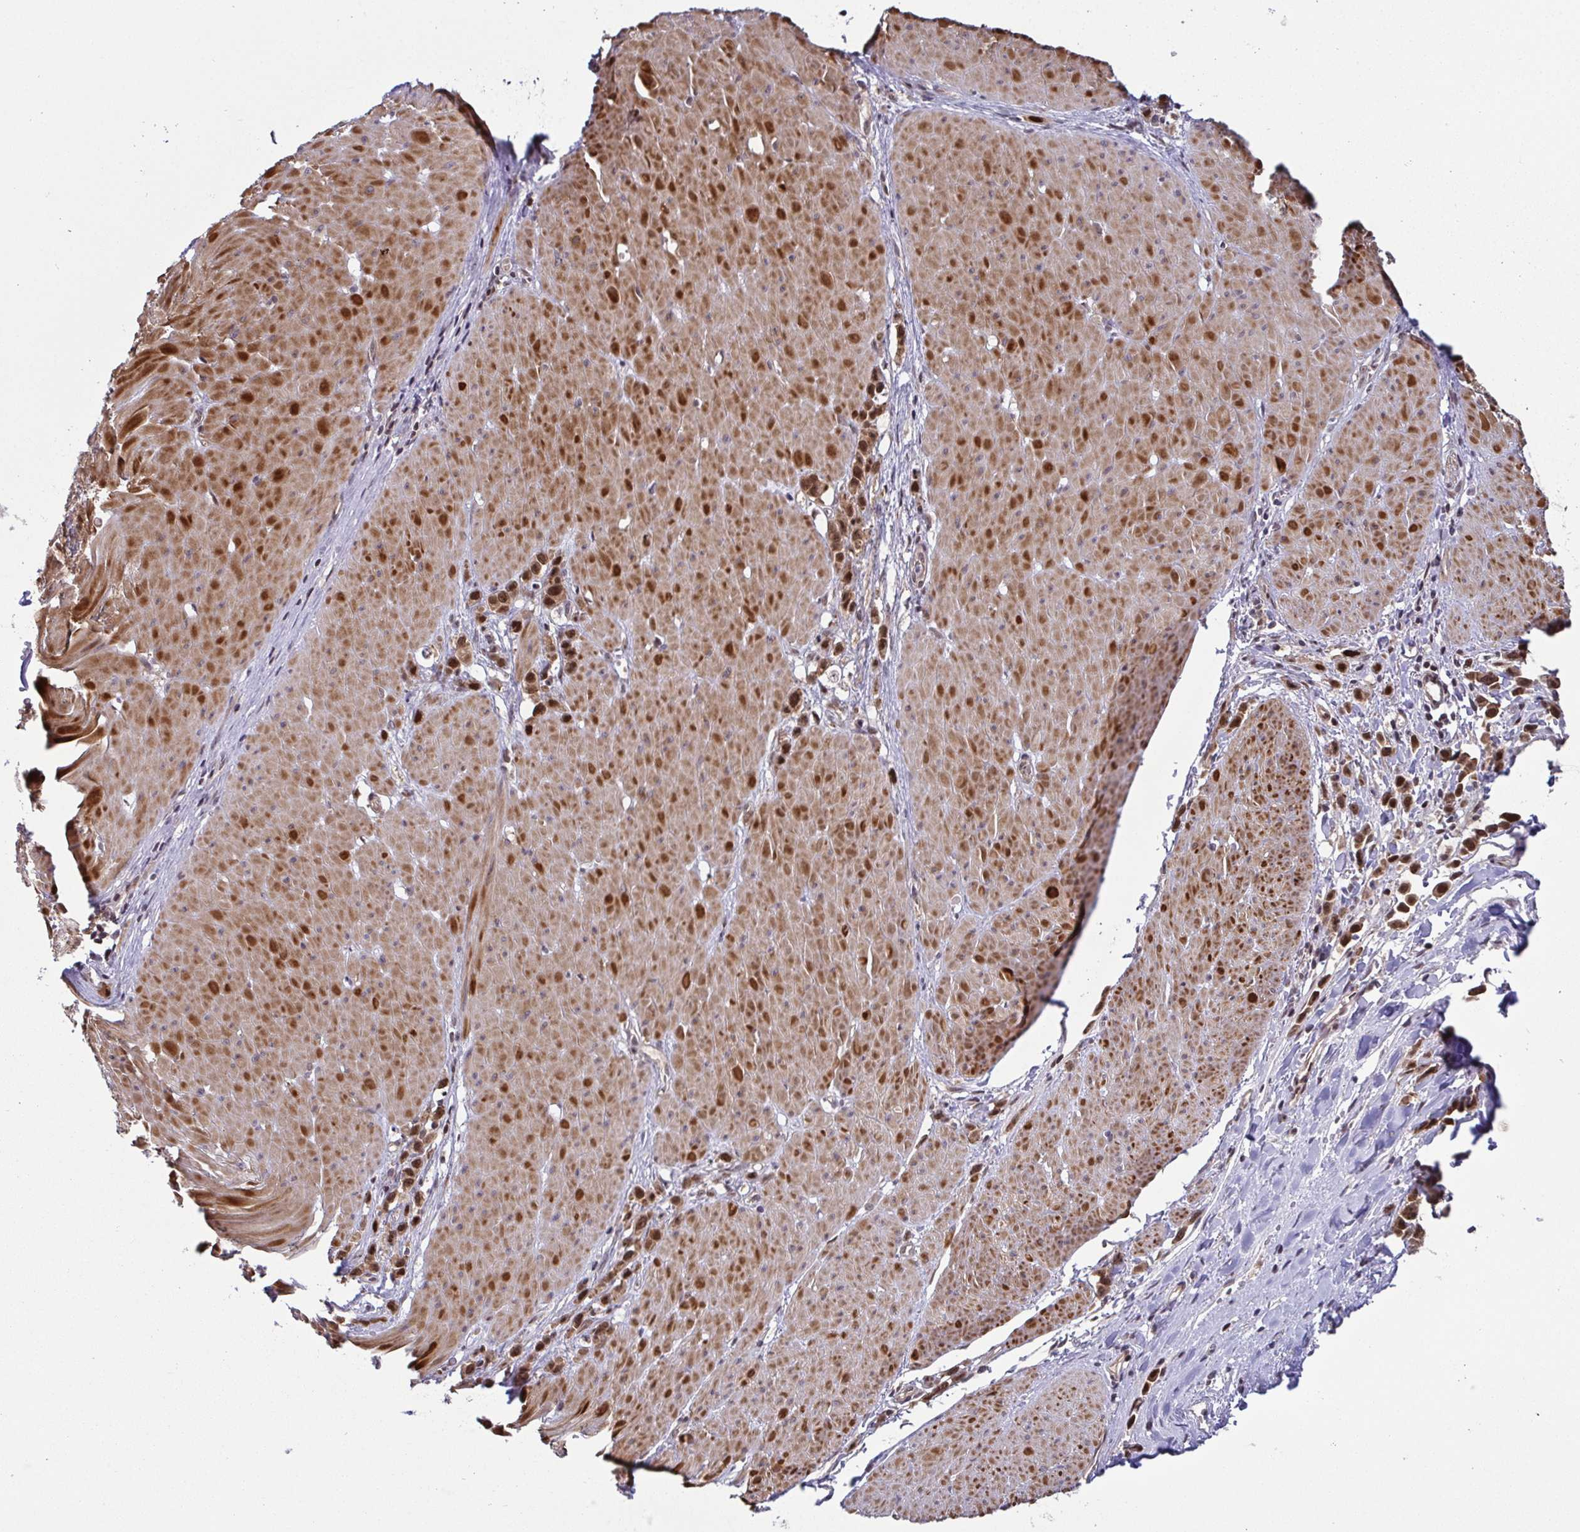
{"staining": {"intensity": "strong", "quantity": ">75%", "location": "nuclear"}, "tissue": "stomach cancer", "cell_type": "Tumor cells", "image_type": "cancer", "snomed": [{"axis": "morphology", "description": "Adenocarcinoma, NOS"}, {"axis": "topography", "description": "Stomach"}], "caption": "An IHC image of neoplastic tissue is shown. Protein staining in brown labels strong nuclear positivity in stomach cancer within tumor cells.", "gene": "DNAJB1", "patient": {"sex": "male", "age": 47}}